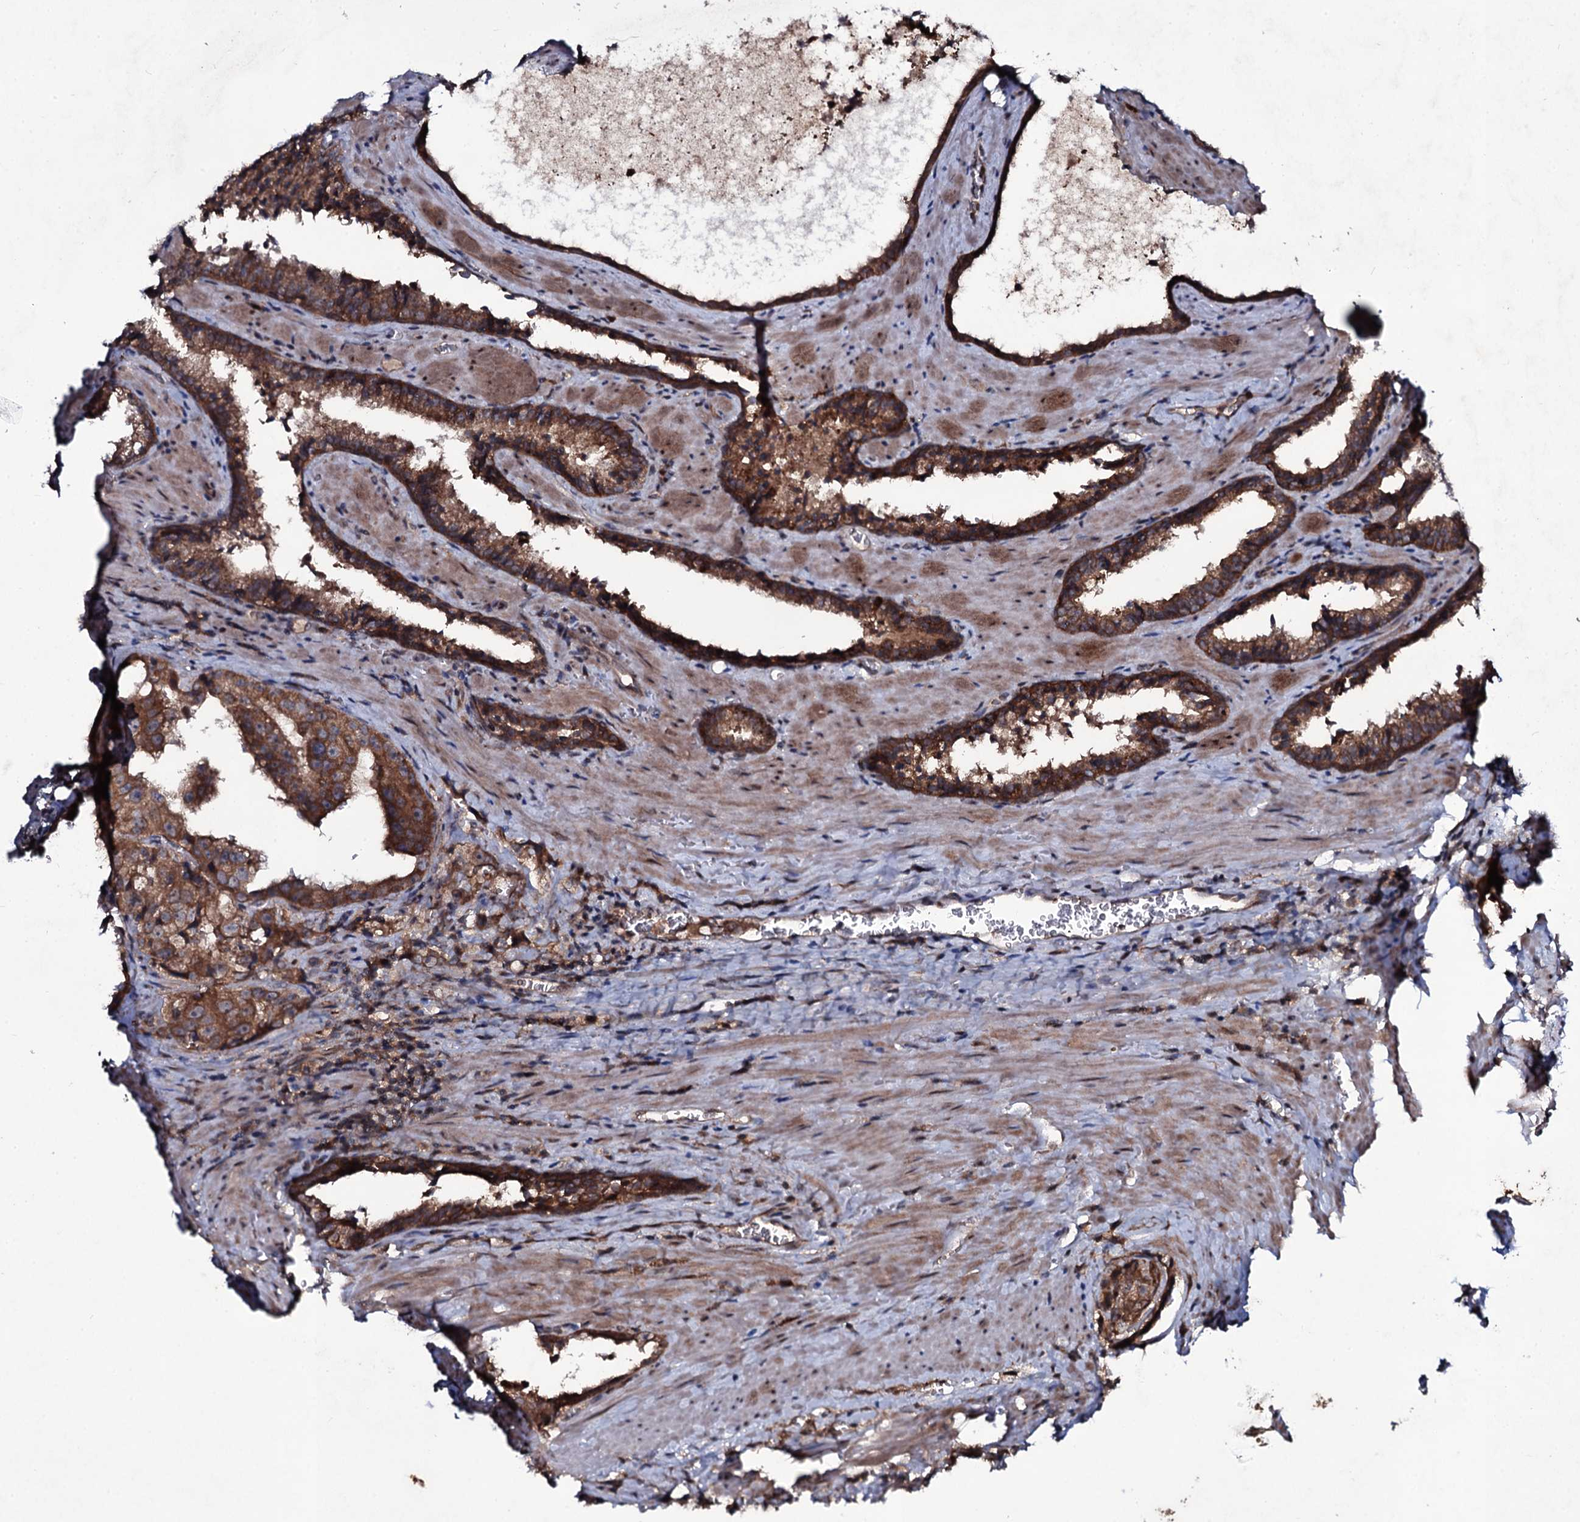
{"staining": {"intensity": "strong", "quantity": ">75%", "location": "cytoplasmic/membranous"}, "tissue": "prostate cancer", "cell_type": "Tumor cells", "image_type": "cancer", "snomed": [{"axis": "morphology", "description": "Adenocarcinoma, High grade"}, {"axis": "topography", "description": "Prostate"}], "caption": "Immunohistochemistry staining of prostate high-grade adenocarcinoma, which shows high levels of strong cytoplasmic/membranous expression in about >75% of tumor cells indicating strong cytoplasmic/membranous protein positivity. The staining was performed using DAB (3,3'-diaminobenzidine) (brown) for protein detection and nuclei were counterstained in hematoxylin (blue).", "gene": "SNAP23", "patient": {"sex": "male", "age": 68}}